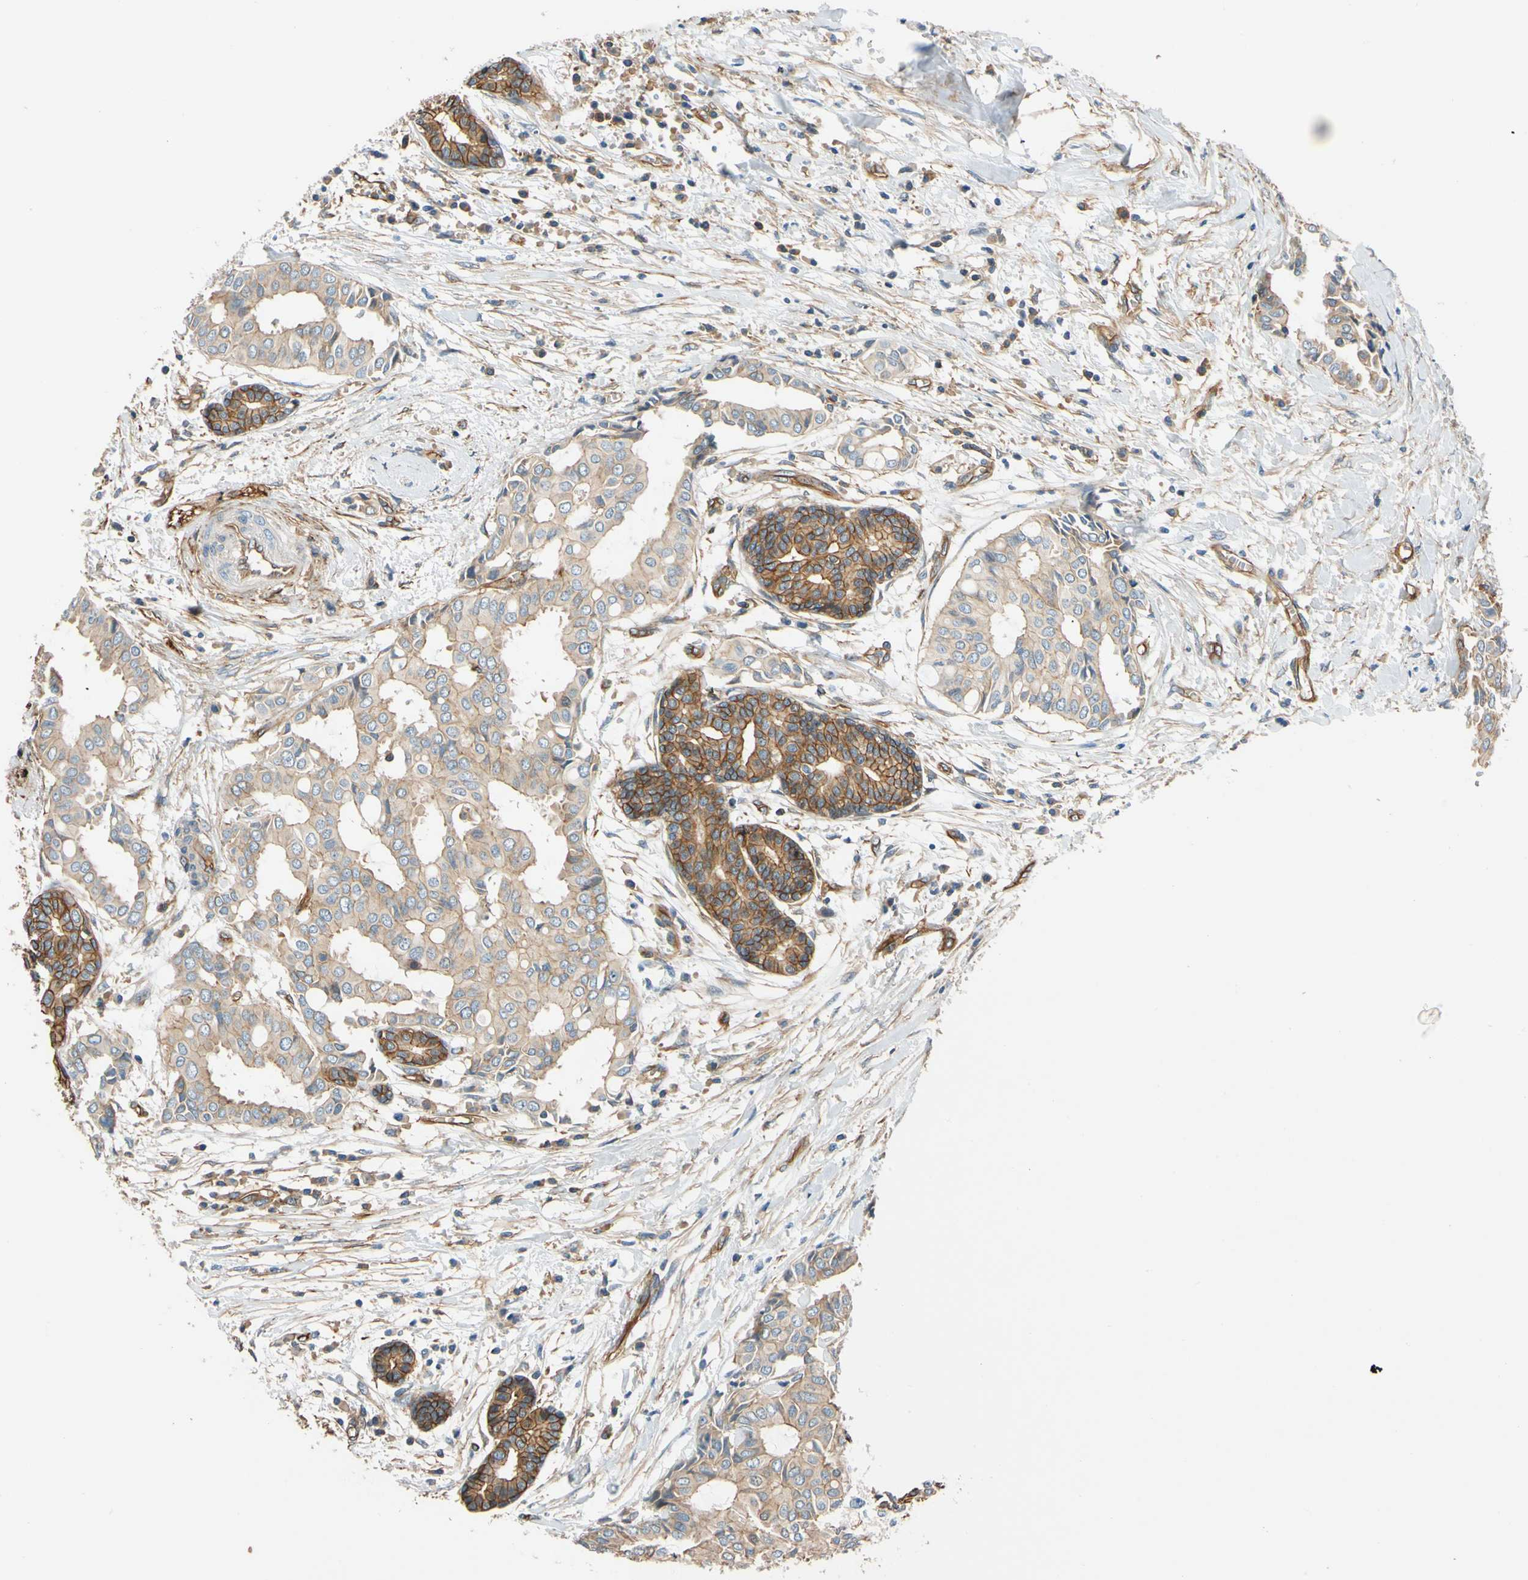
{"staining": {"intensity": "strong", "quantity": "<25%", "location": "cytoplasmic/membranous"}, "tissue": "head and neck cancer", "cell_type": "Tumor cells", "image_type": "cancer", "snomed": [{"axis": "morphology", "description": "Adenocarcinoma, NOS"}, {"axis": "topography", "description": "Salivary gland"}, {"axis": "topography", "description": "Head-Neck"}], "caption": "Adenocarcinoma (head and neck) stained with immunohistochemistry (IHC) shows strong cytoplasmic/membranous positivity in approximately <25% of tumor cells. (IHC, brightfield microscopy, high magnification).", "gene": "SPTAN1", "patient": {"sex": "female", "age": 59}}